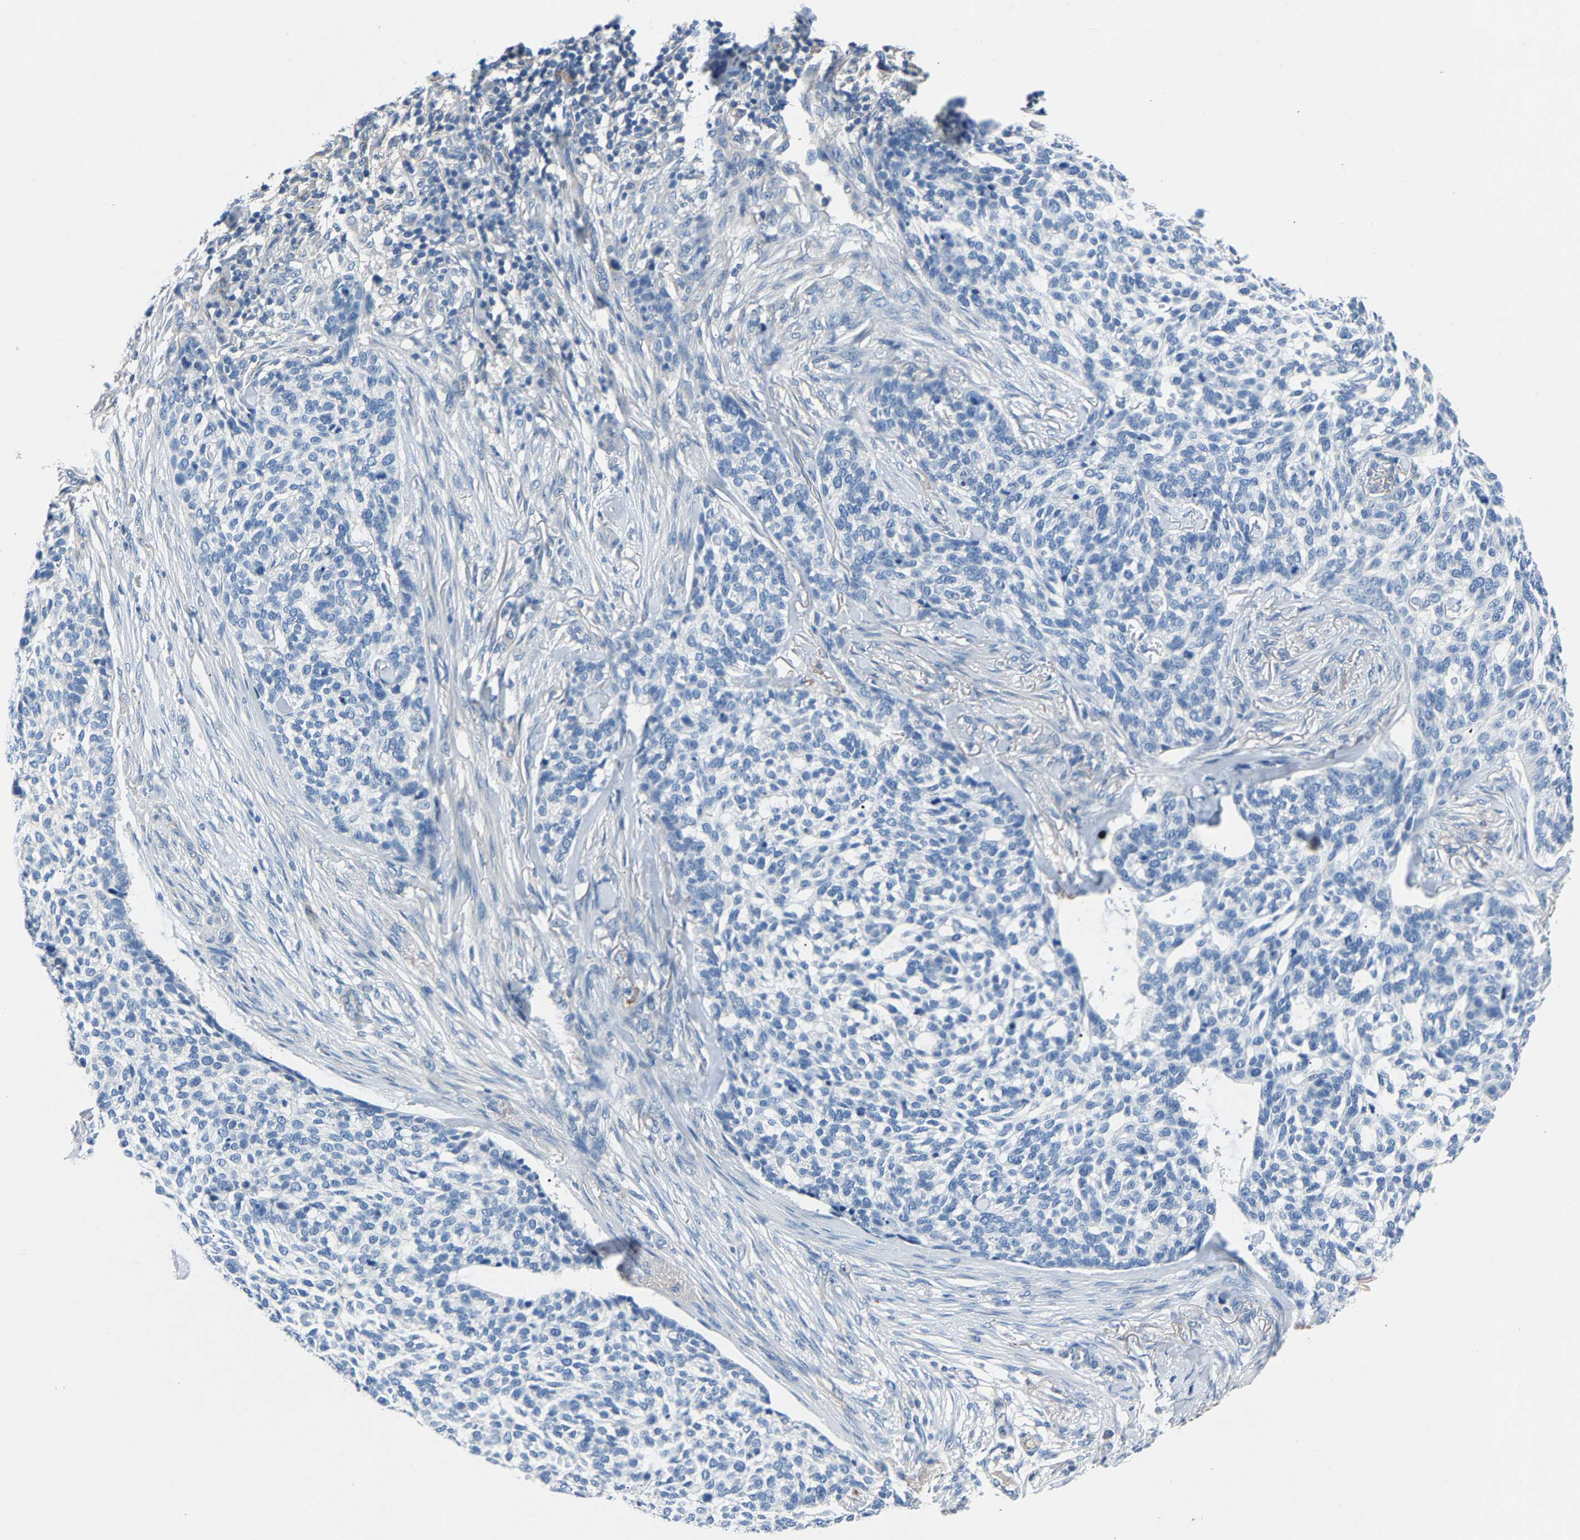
{"staining": {"intensity": "negative", "quantity": "none", "location": "none"}, "tissue": "skin cancer", "cell_type": "Tumor cells", "image_type": "cancer", "snomed": [{"axis": "morphology", "description": "Basal cell carcinoma"}, {"axis": "topography", "description": "Skin"}], "caption": "IHC photomicrograph of skin cancer stained for a protein (brown), which demonstrates no expression in tumor cells.", "gene": "DNAAF5", "patient": {"sex": "female", "age": 64}}